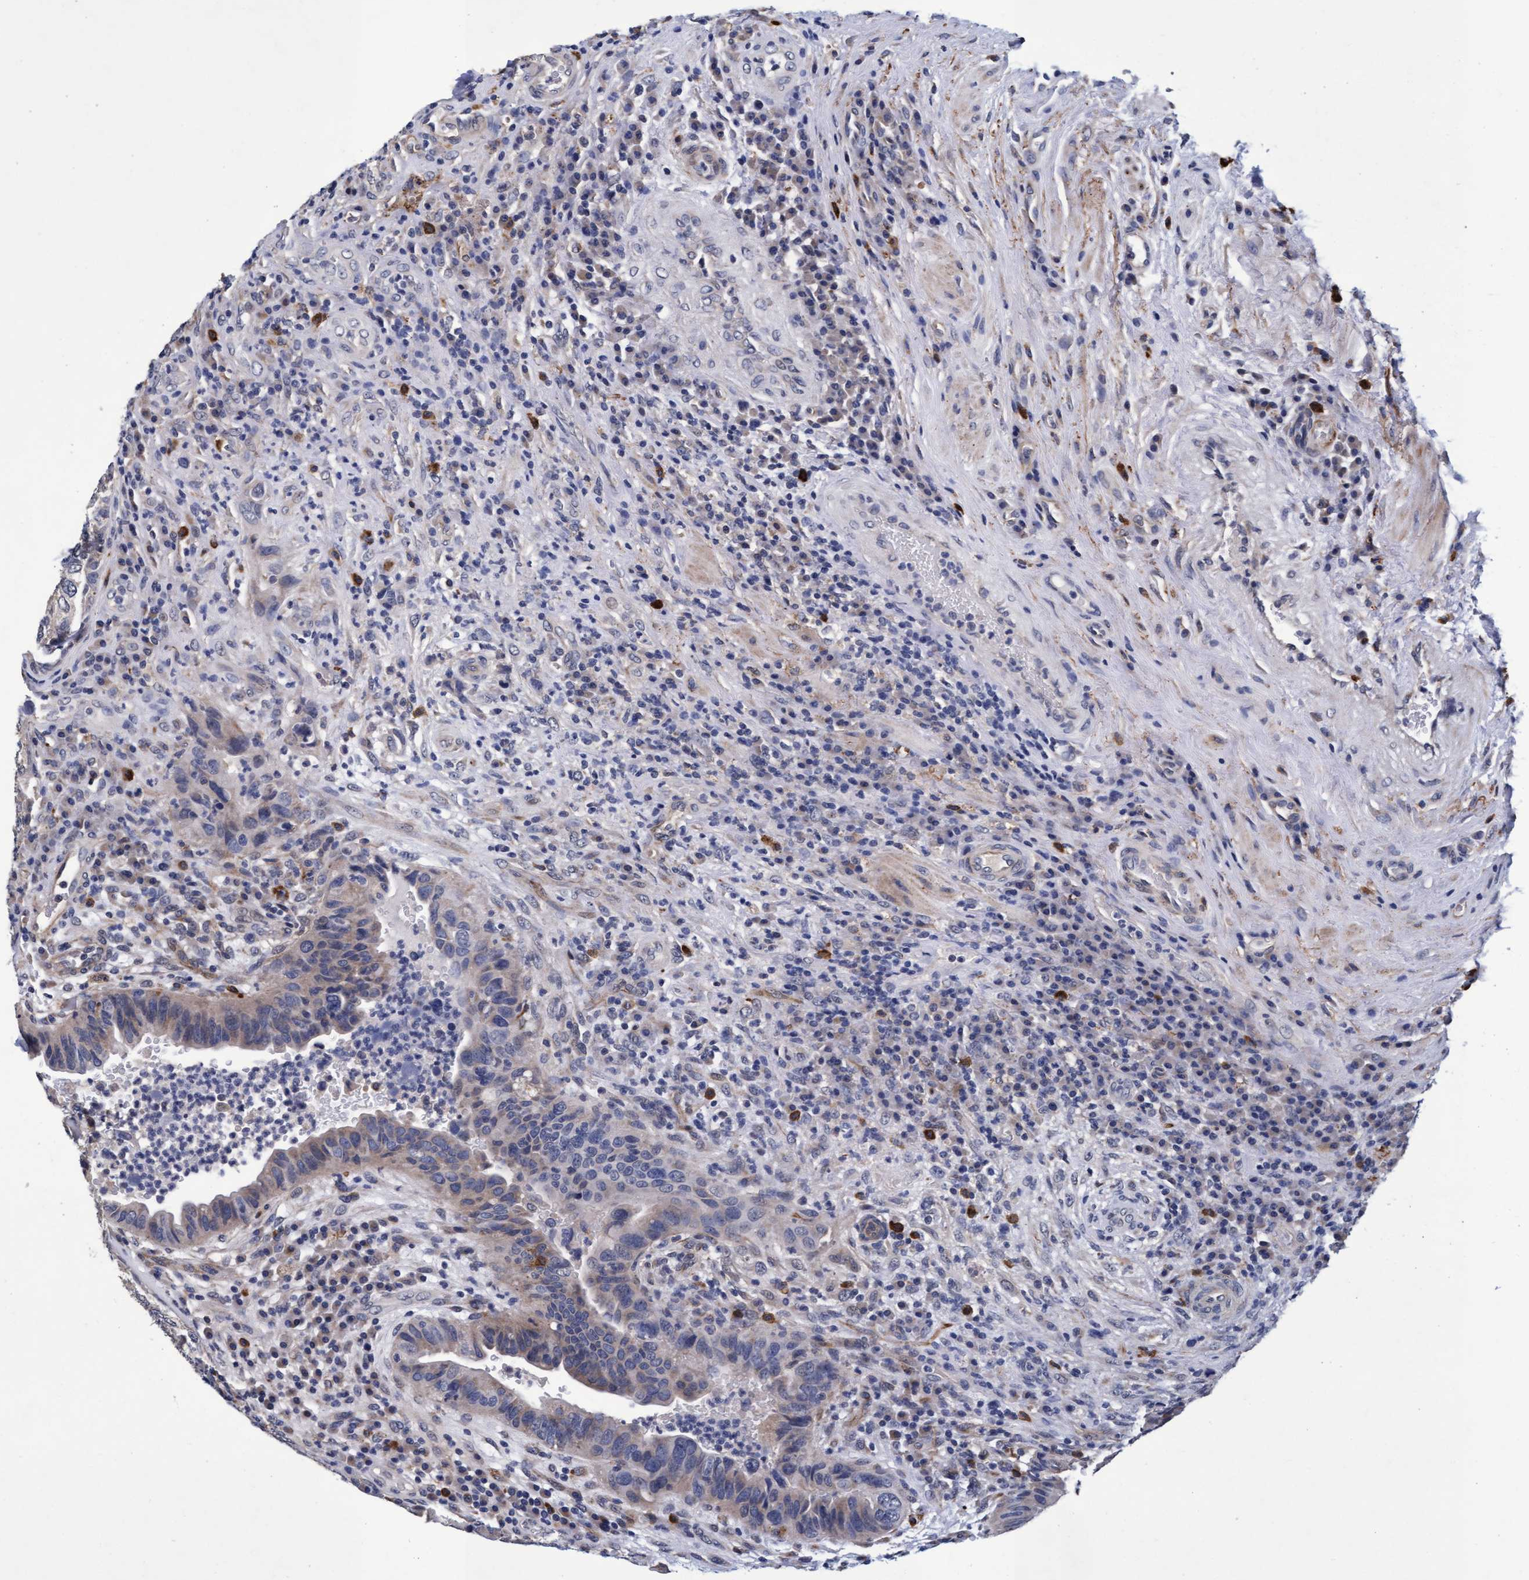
{"staining": {"intensity": "weak", "quantity": "<25%", "location": "cytoplasmic/membranous"}, "tissue": "urothelial cancer", "cell_type": "Tumor cells", "image_type": "cancer", "snomed": [{"axis": "morphology", "description": "Urothelial carcinoma, High grade"}, {"axis": "topography", "description": "Urinary bladder"}], "caption": "A photomicrograph of human urothelial carcinoma (high-grade) is negative for staining in tumor cells.", "gene": "CPQ", "patient": {"sex": "female", "age": 82}}